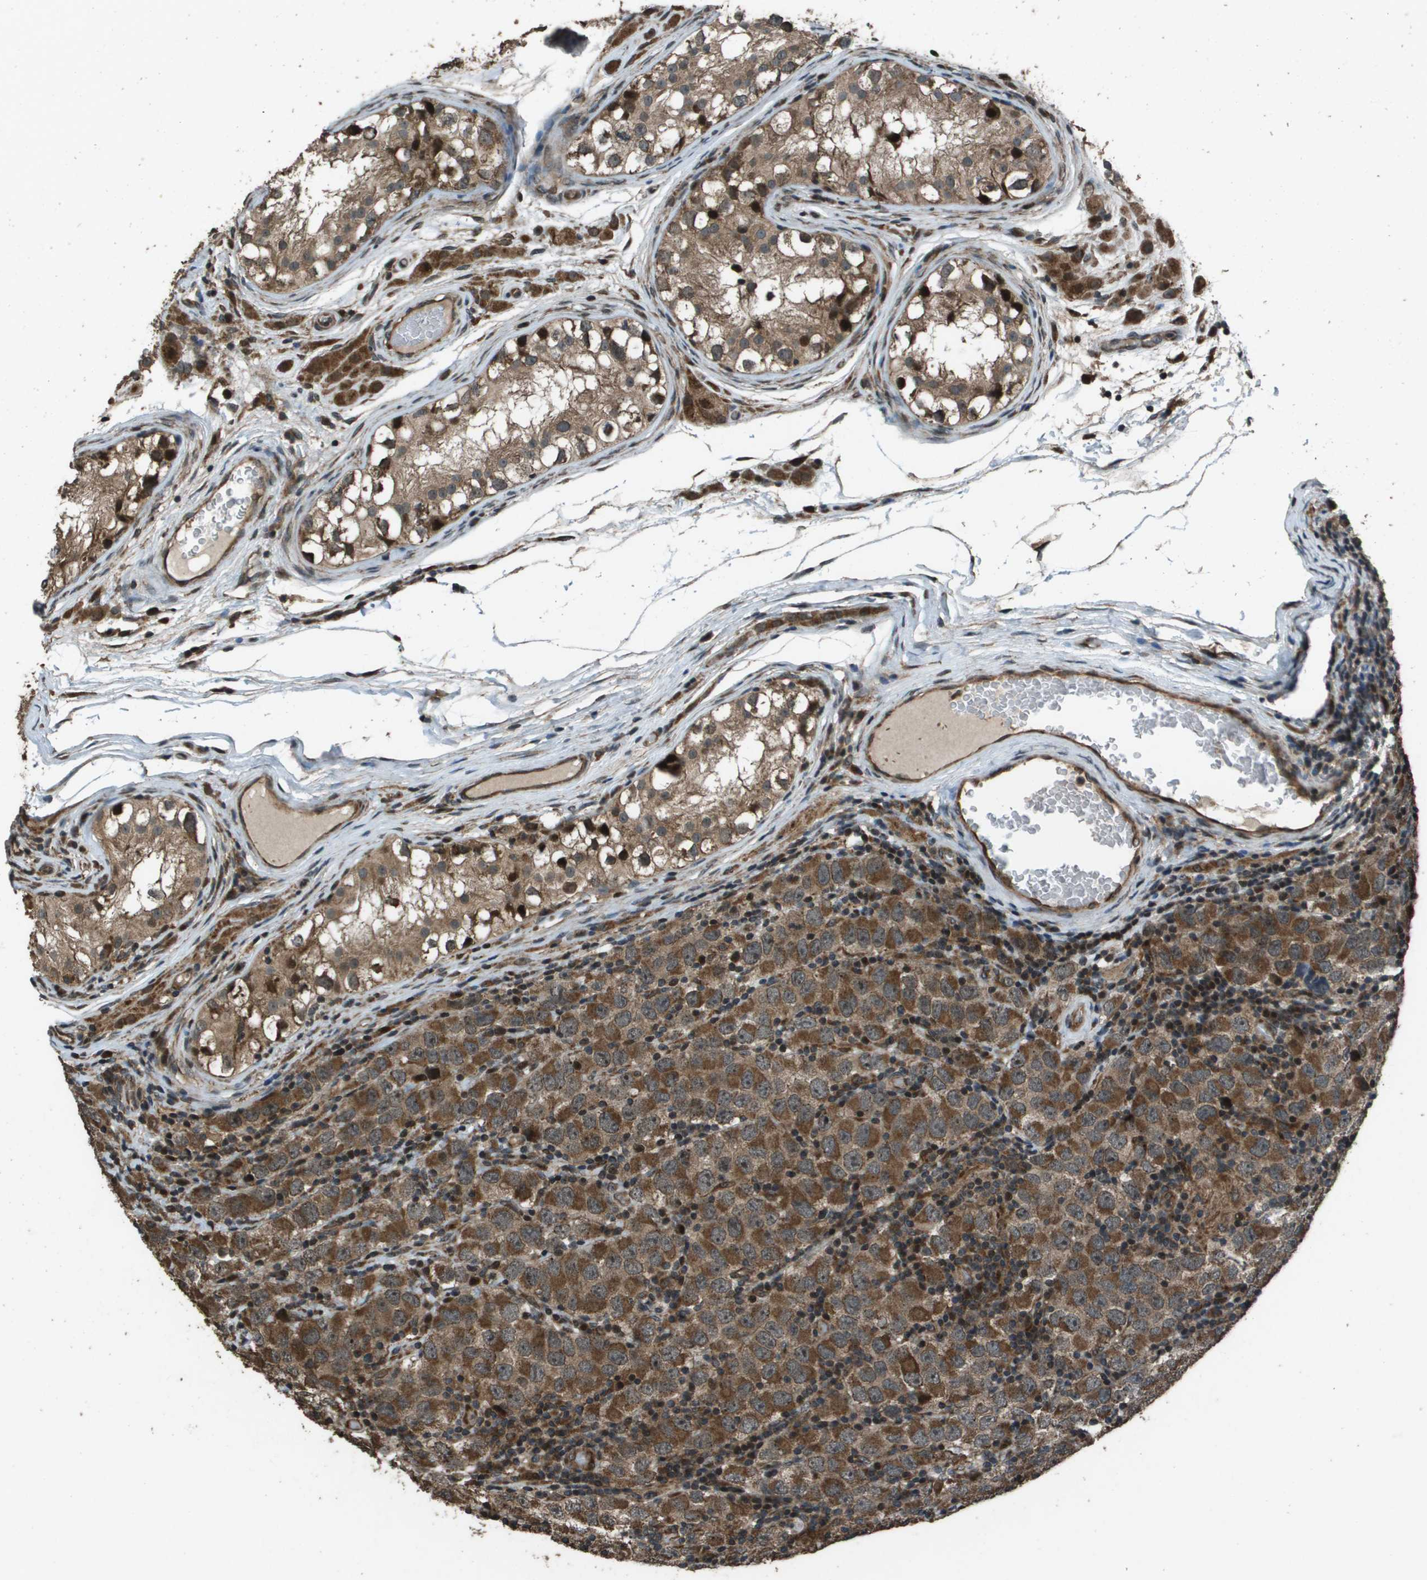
{"staining": {"intensity": "strong", "quantity": ">75%", "location": "cytoplasmic/membranous"}, "tissue": "testis cancer", "cell_type": "Tumor cells", "image_type": "cancer", "snomed": [{"axis": "morphology", "description": "Carcinoma, Embryonal, NOS"}, {"axis": "topography", "description": "Testis"}], "caption": "The image displays staining of testis cancer (embryonal carcinoma), revealing strong cytoplasmic/membranous protein expression (brown color) within tumor cells.", "gene": "FIG4", "patient": {"sex": "male", "age": 21}}